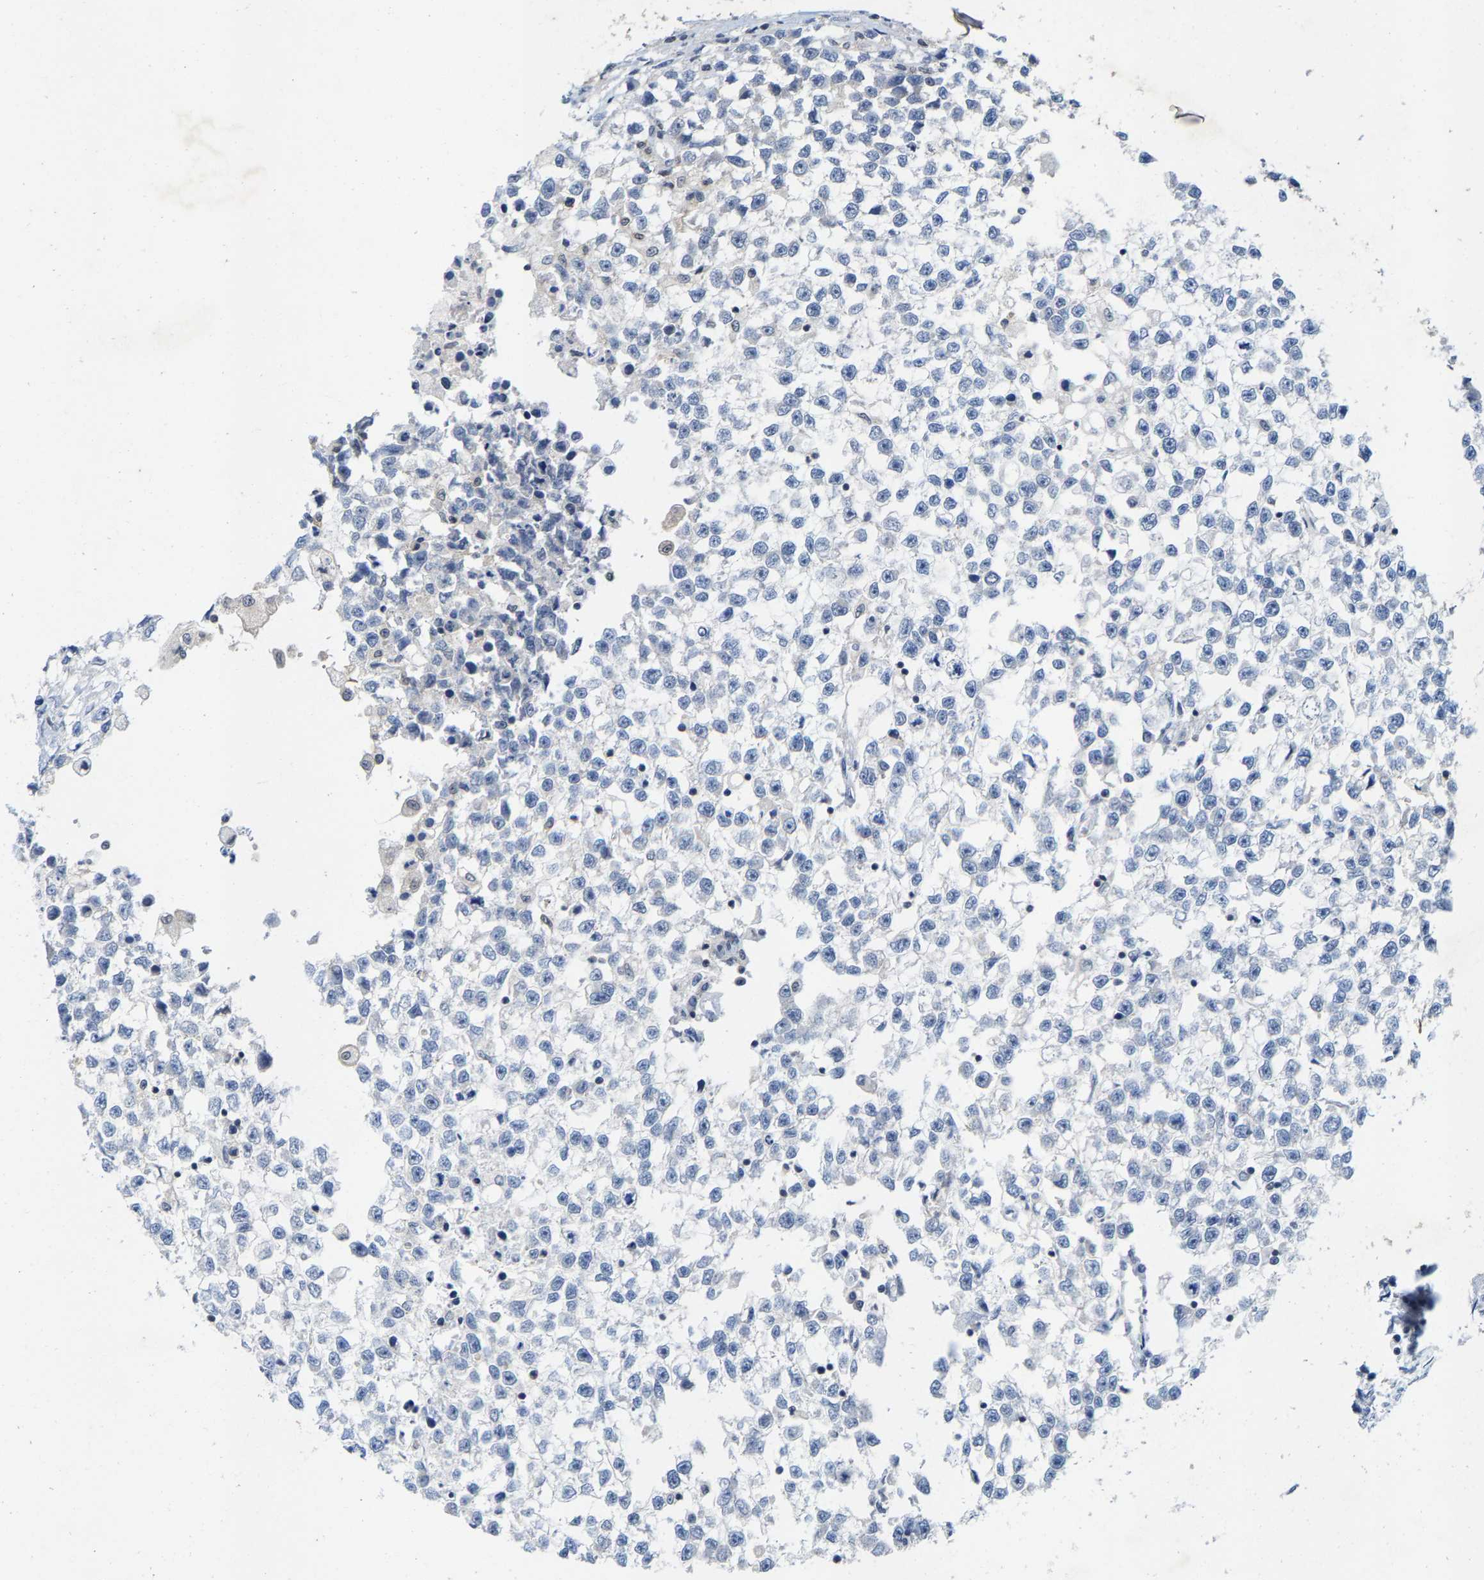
{"staining": {"intensity": "negative", "quantity": "none", "location": "none"}, "tissue": "testis cancer", "cell_type": "Tumor cells", "image_type": "cancer", "snomed": [{"axis": "morphology", "description": "Seminoma, NOS"}, {"axis": "morphology", "description": "Carcinoma, Embryonal, NOS"}, {"axis": "topography", "description": "Testis"}], "caption": "Immunohistochemistry (IHC) image of testis seminoma stained for a protein (brown), which exhibits no expression in tumor cells. (DAB immunohistochemistry, high magnification).", "gene": "FGD3", "patient": {"sex": "male", "age": 51}}